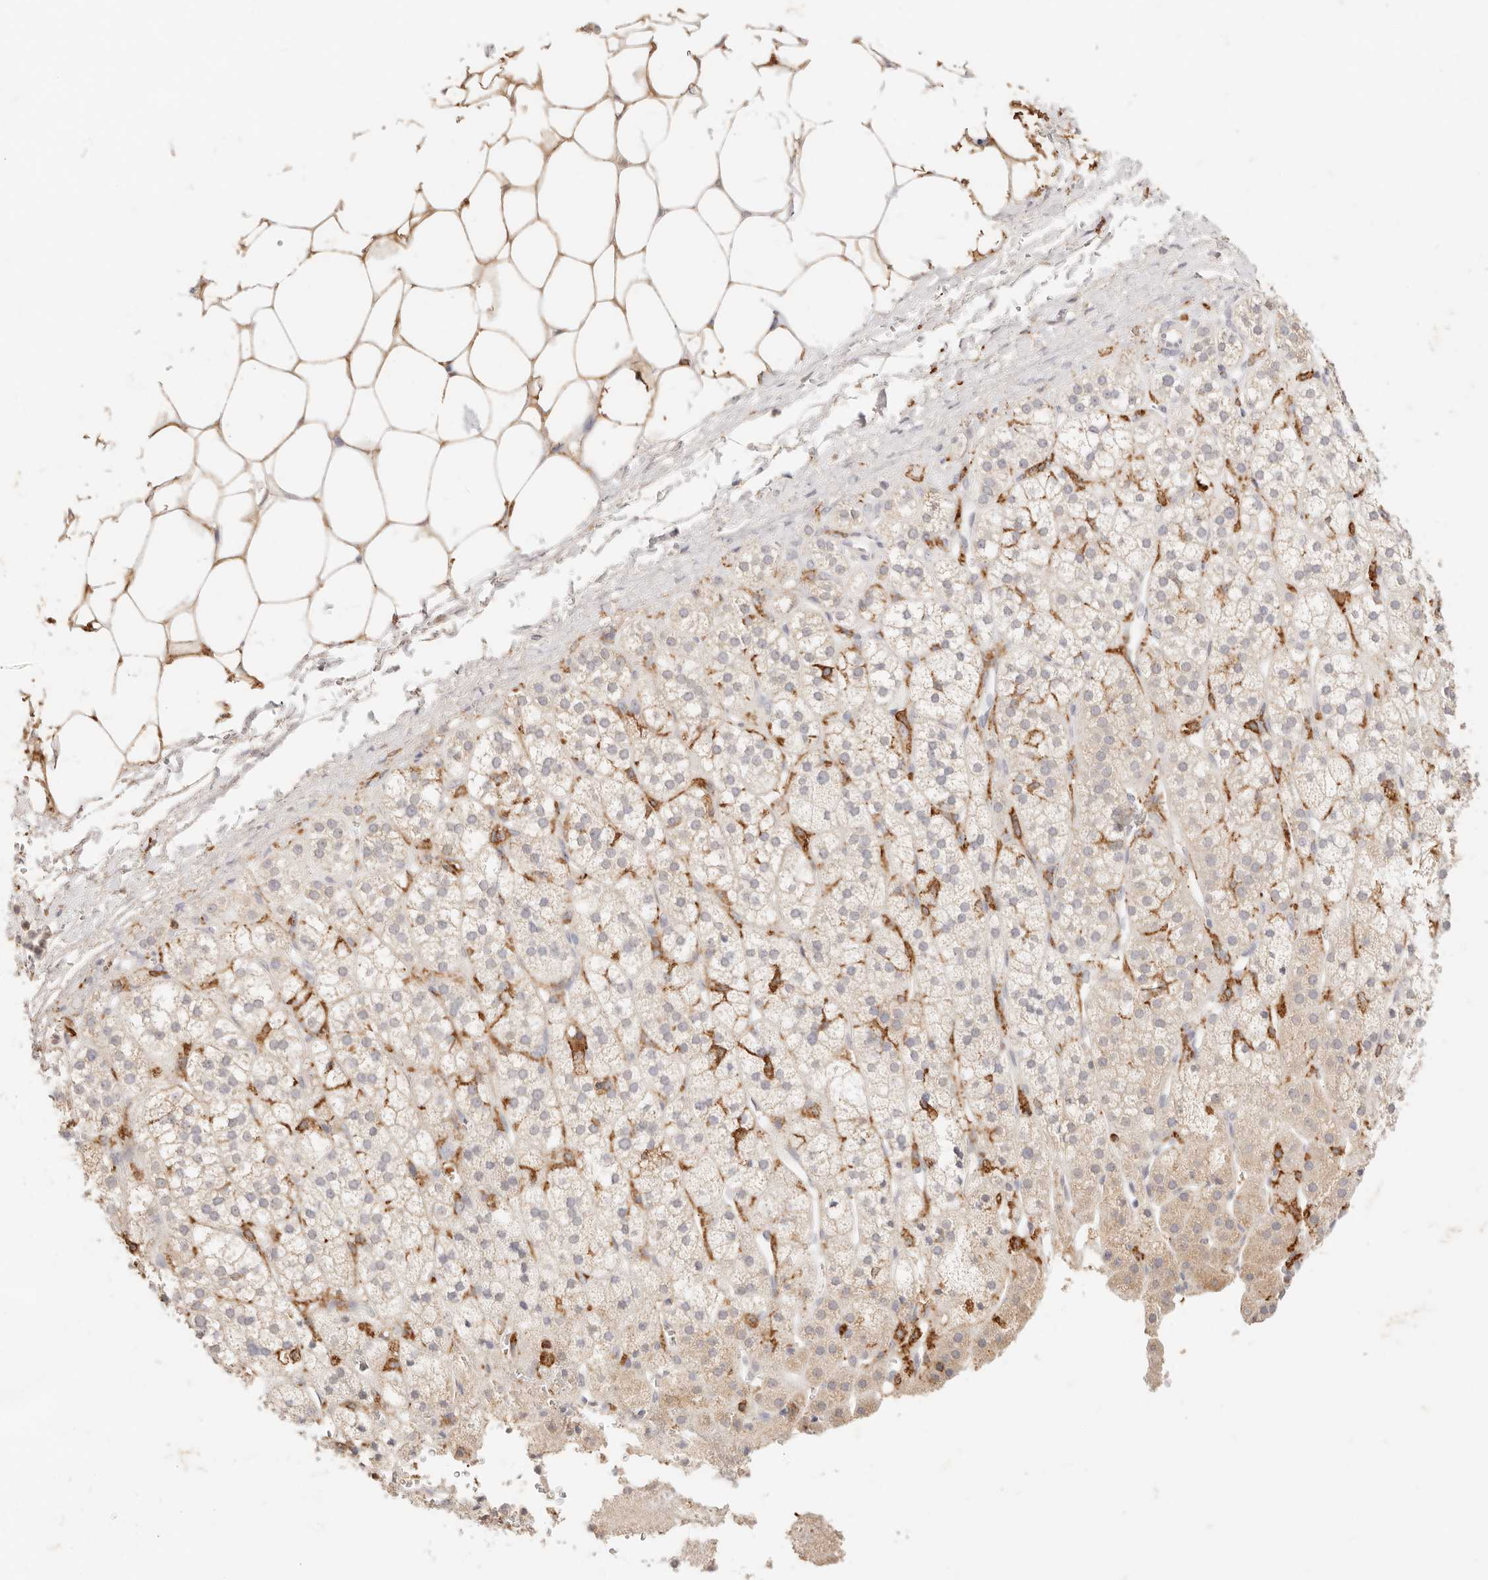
{"staining": {"intensity": "moderate", "quantity": "25%-75%", "location": "cytoplasmic/membranous"}, "tissue": "adrenal gland", "cell_type": "Glandular cells", "image_type": "normal", "snomed": [{"axis": "morphology", "description": "Normal tissue, NOS"}, {"axis": "topography", "description": "Adrenal gland"}], "caption": "This micrograph exhibits immunohistochemistry staining of unremarkable human adrenal gland, with medium moderate cytoplasmic/membranous staining in about 25%-75% of glandular cells.", "gene": "HK2", "patient": {"sex": "male", "age": 56}}